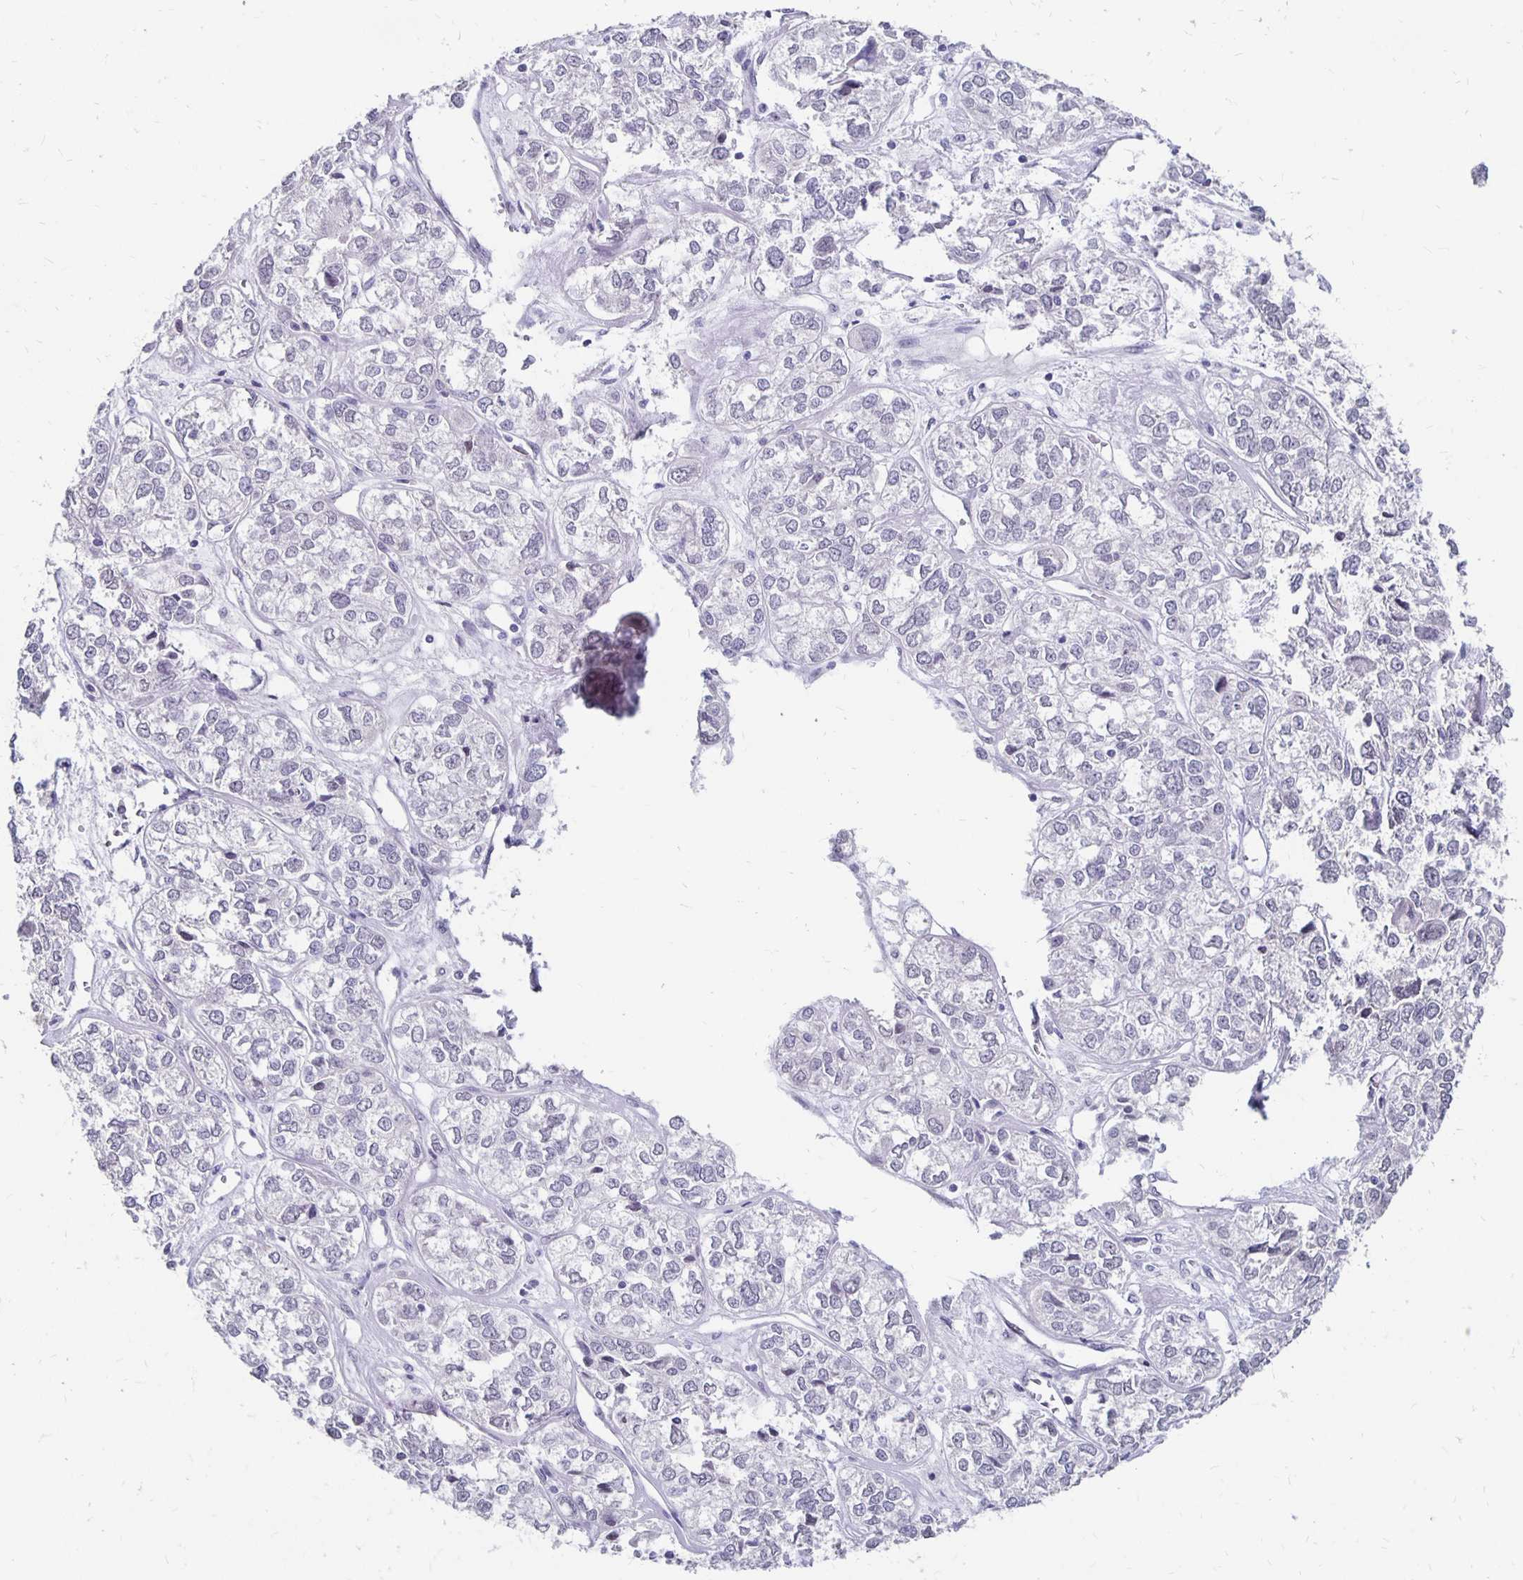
{"staining": {"intensity": "negative", "quantity": "none", "location": "none"}, "tissue": "ovarian cancer", "cell_type": "Tumor cells", "image_type": "cancer", "snomed": [{"axis": "morphology", "description": "Carcinoma, endometroid"}, {"axis": "topography", "description": "Ovary"}], "caption": "There is no significant positivity in tumor cells of ovarian cancer (endometroid carcinoma). (Immunohistochemistry, brightfield microscopy, high magnification).", "gene": "ATOSB", "patient": {"sex": "female", "age": 64}}